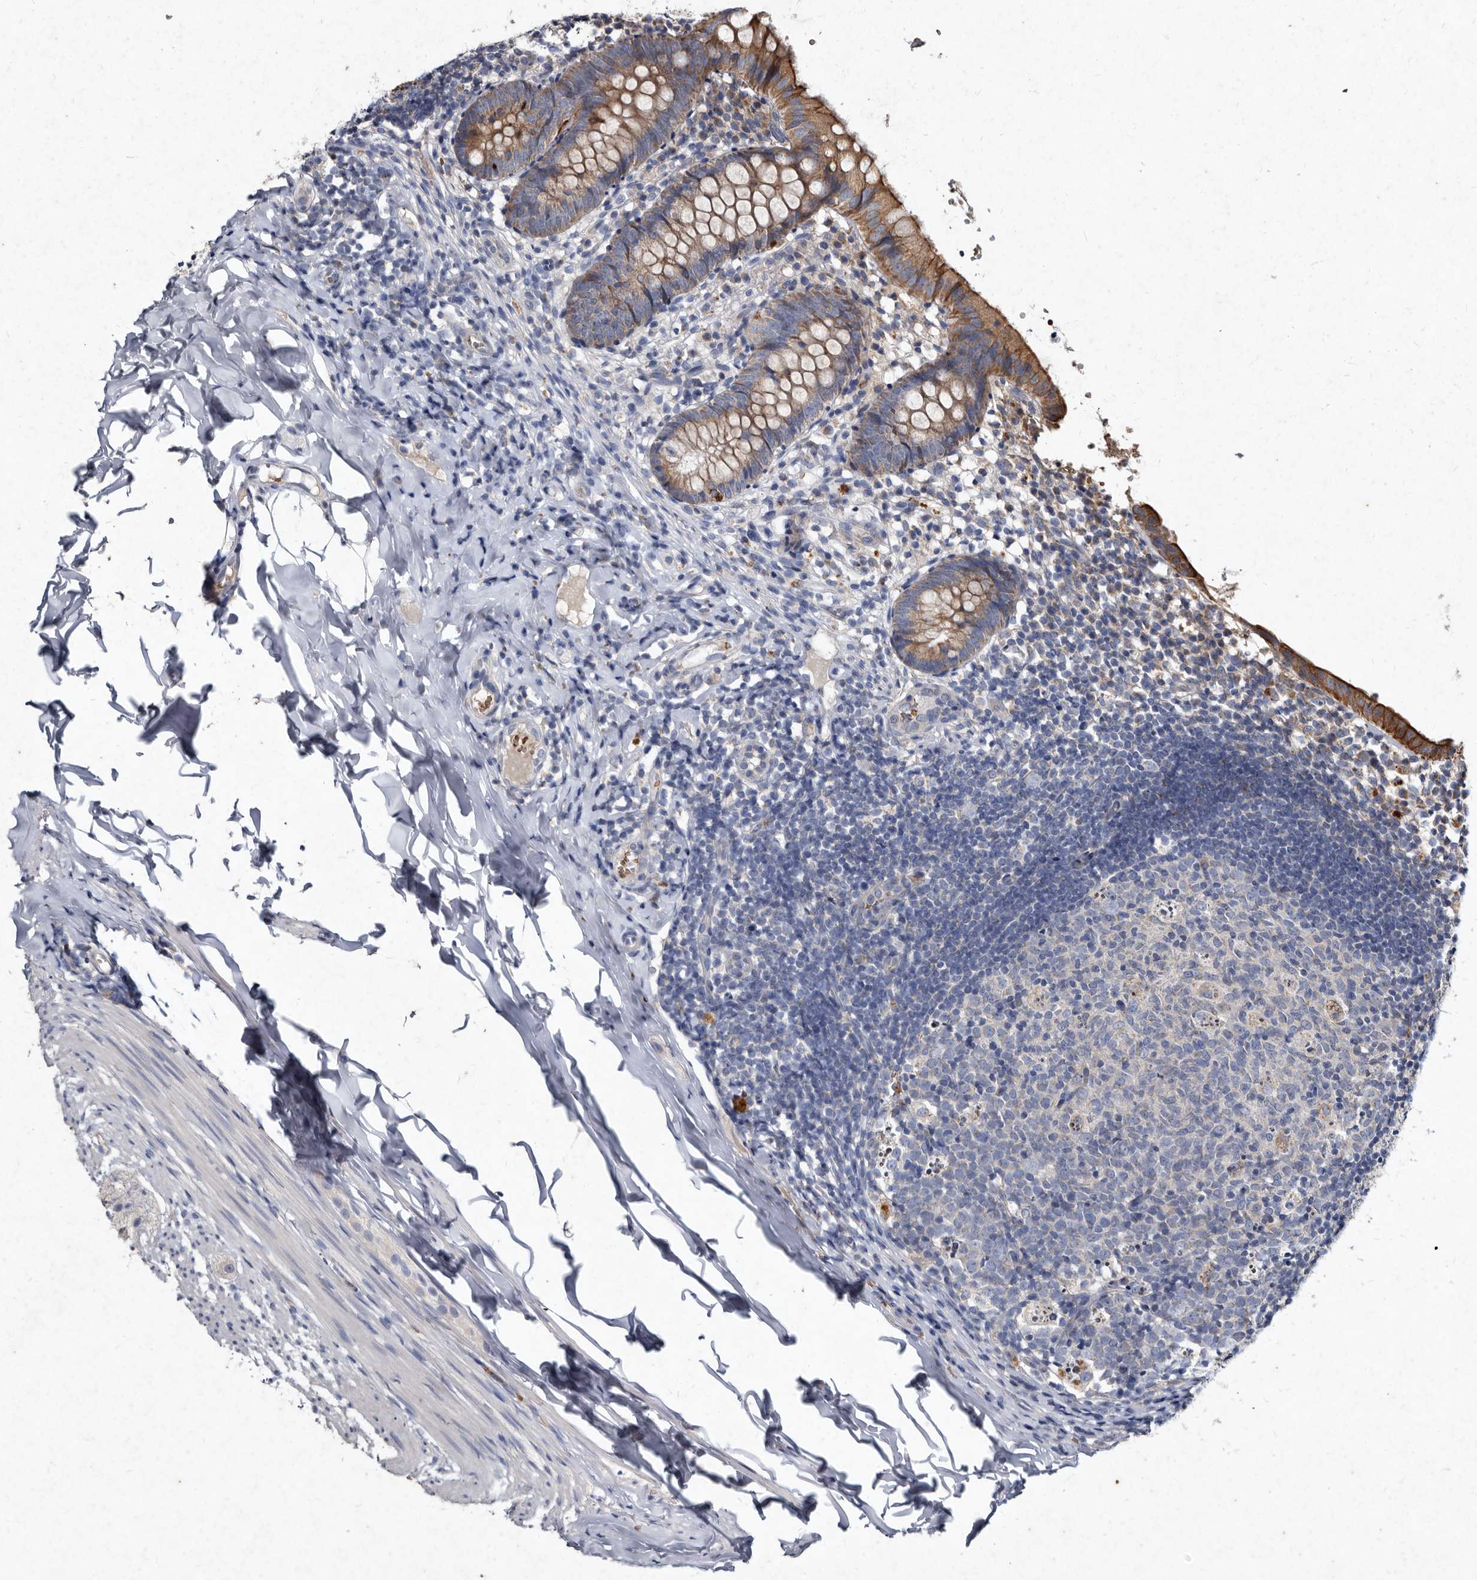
{"staining": {"intensity": "moderate", "quantity": ">75%", "location": "cytoplasmic/membranous"}, "tissue": "appendix", "cell_type": "Glandular cells", "image_type": "normal", "snomed": [{"axis": "morphology", "description": "Normal tissue, NOS"}, {"axis": "topography", "description": "Appendix"}], "caption": "High-power microscopy captured an immunohistochemistry histopathology image of unremarkable appendix, revealing moderate cytoplasmic/membranous expression in about >75% of glandular cells. Immunohistochemistry (ihc) stains the protein in brown and the nuclei are stained blue.", "gene": "YPEL1", "patient": {"sex": "male", "age": 8}}